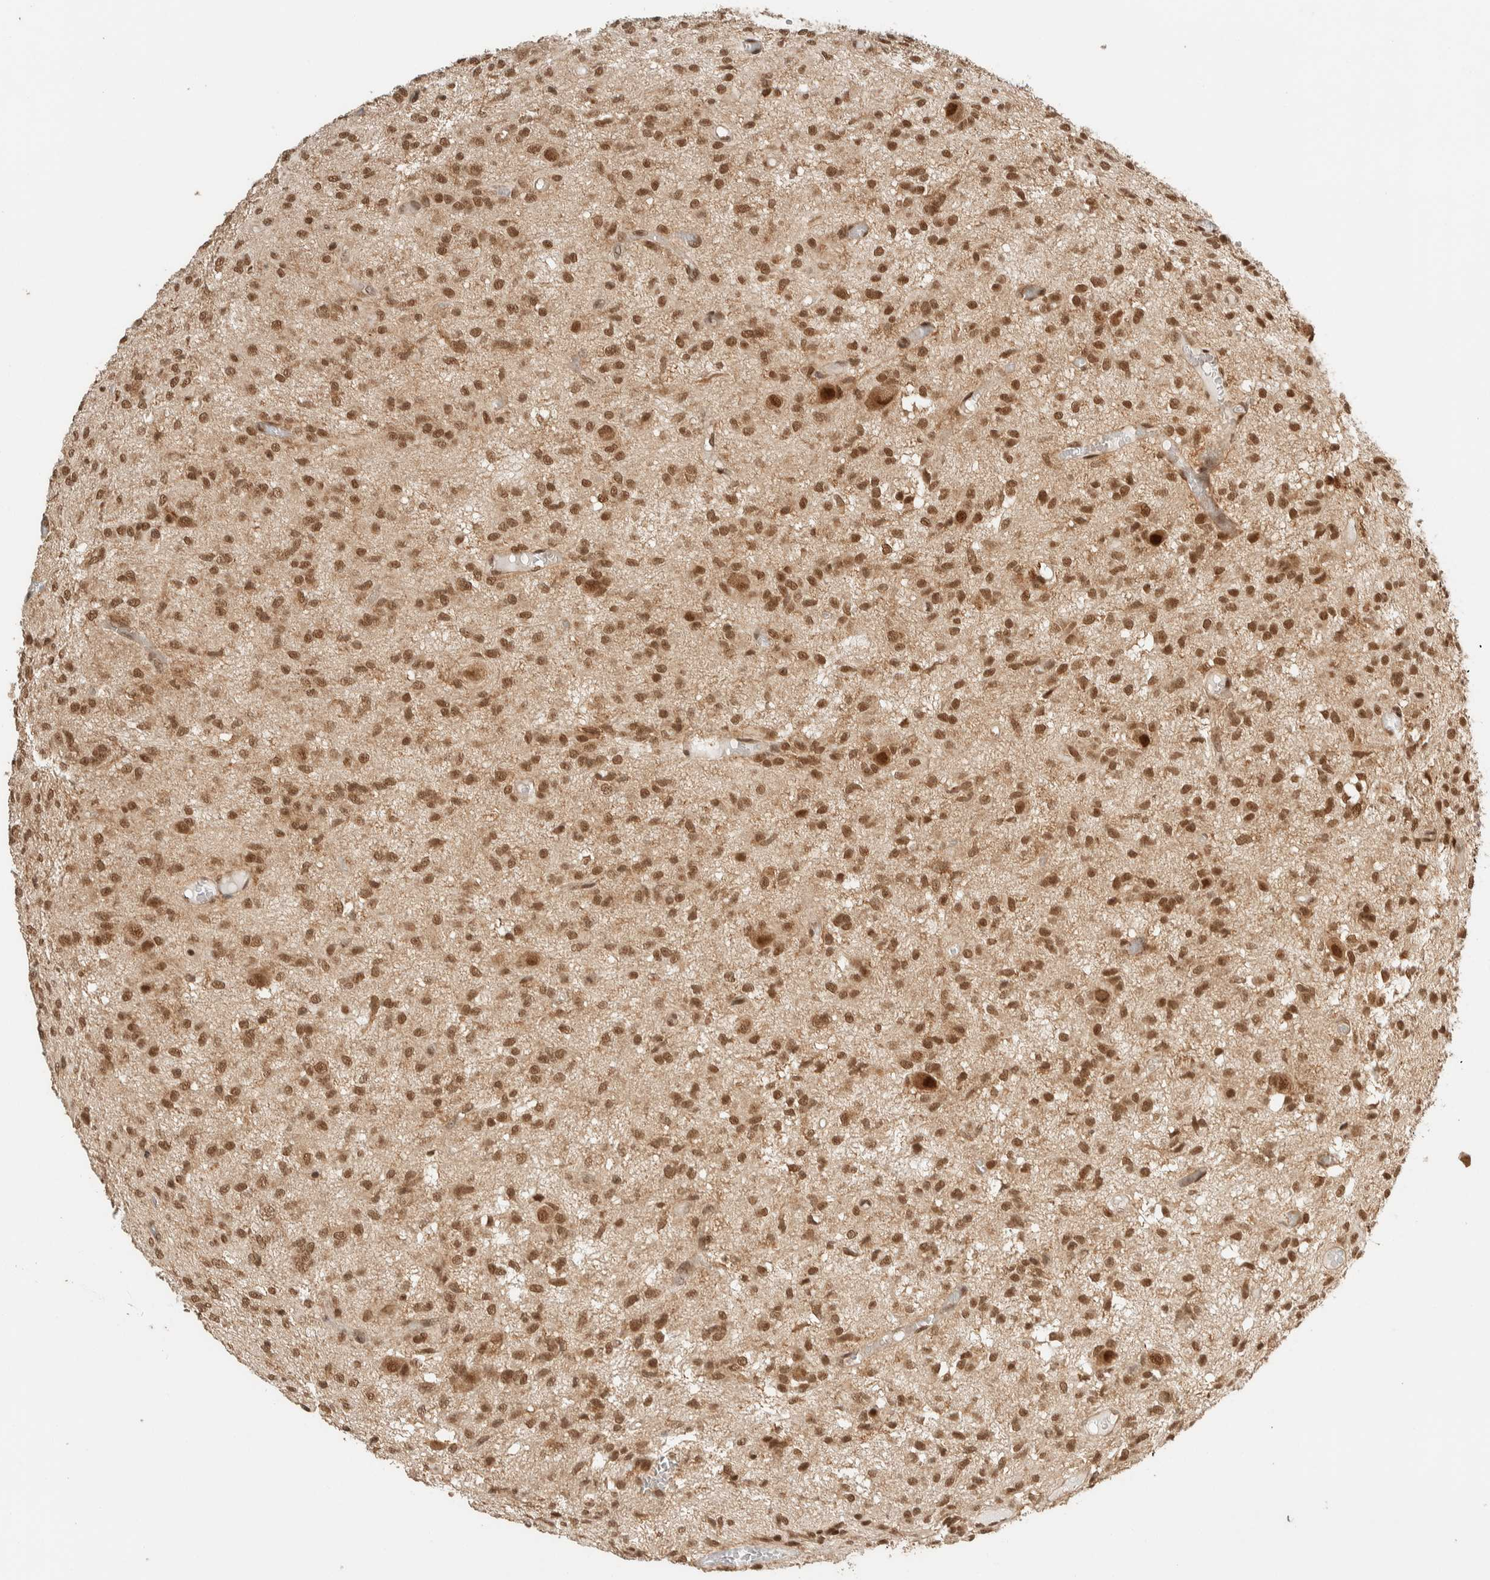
{"staining": {"intensity": "moderate", "quantity": ">75%", "location": "nuclear"}, "tissue": "glioma", "cell_type": "Tumor cells", "image_type": "cancer", "snomed": [{"axis": "morphology", "description": "Glioma, malignant, High grade"}, {"axis": "topography", "description": "Brain"}], "caption": "Immunohistochemistry micrograph of neoplastic tissue: glioma stained using IHC exhibits medium levels of moderate protein expression localized specifically in the nuclear of tumor cells, appearing as a nuclear brown color.", "gene": "ZBTB2", "patient": {"sex": "female", "age": 59}}